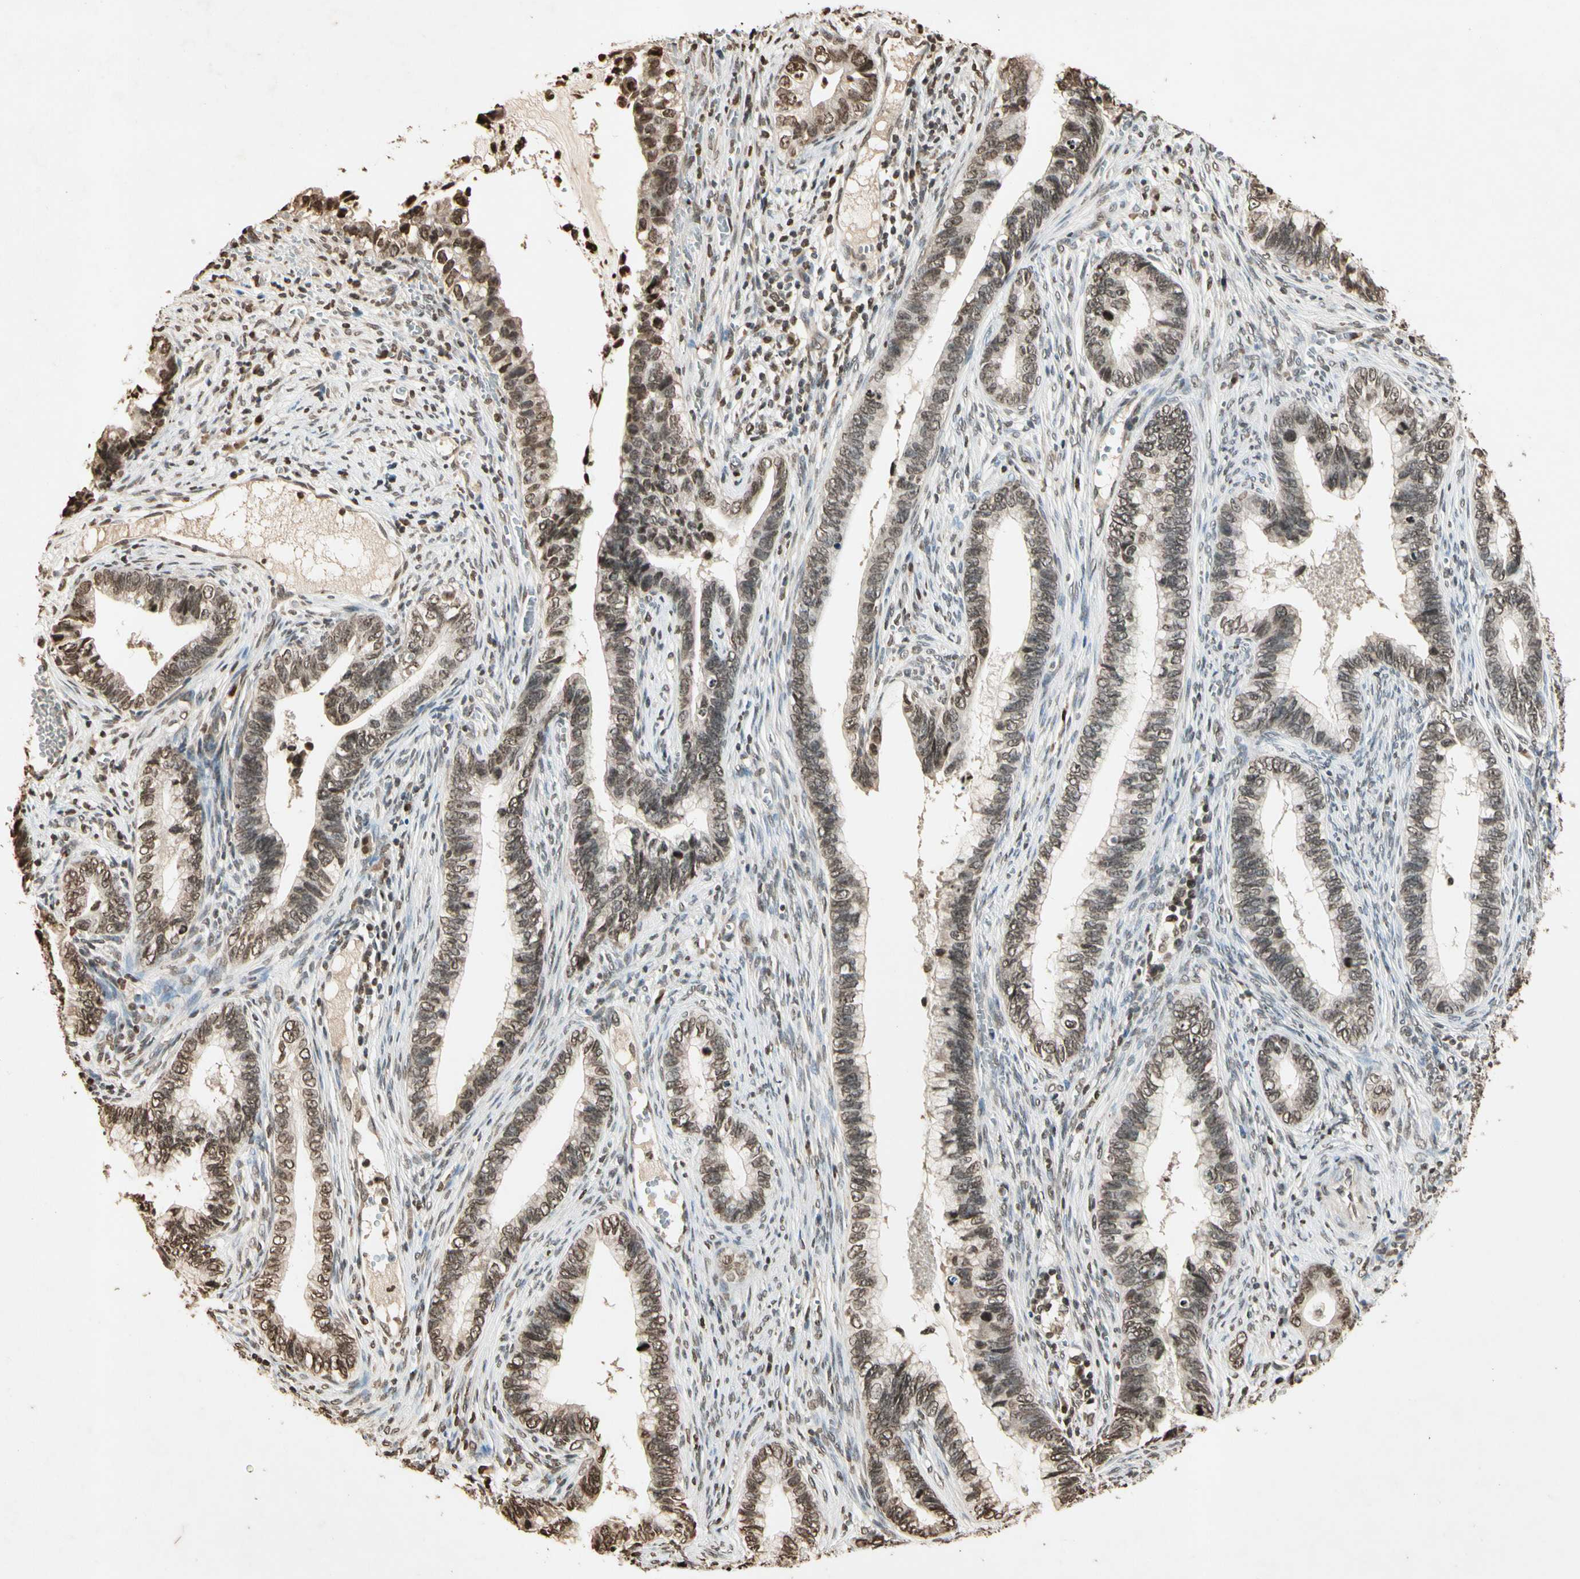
{"staining": {"intensity": "weak", "quantity": "25%-75%", "location": "nuclear"}, "tissue": "cervical cancer", "cell_type": "Tumor cells", "image_type": "cancer", "snomed": [{"axis": "morphology", "description": "Adenocarcinoma, NOS"}, {"axis": "topography", "description": "Cervix"}], "caption": "Immunohistochemistry histopathology image of neoplastic tissue: human cervical adenocarcinoma stained using immunohistochemistry (IHC) exhibits low levels of weak protein expression localized specifically in the nuclear of tumor cells, appearing as a nuclear brown color.", "gene": "TOP1", "patient": {"sex": "female", "age": 44}}